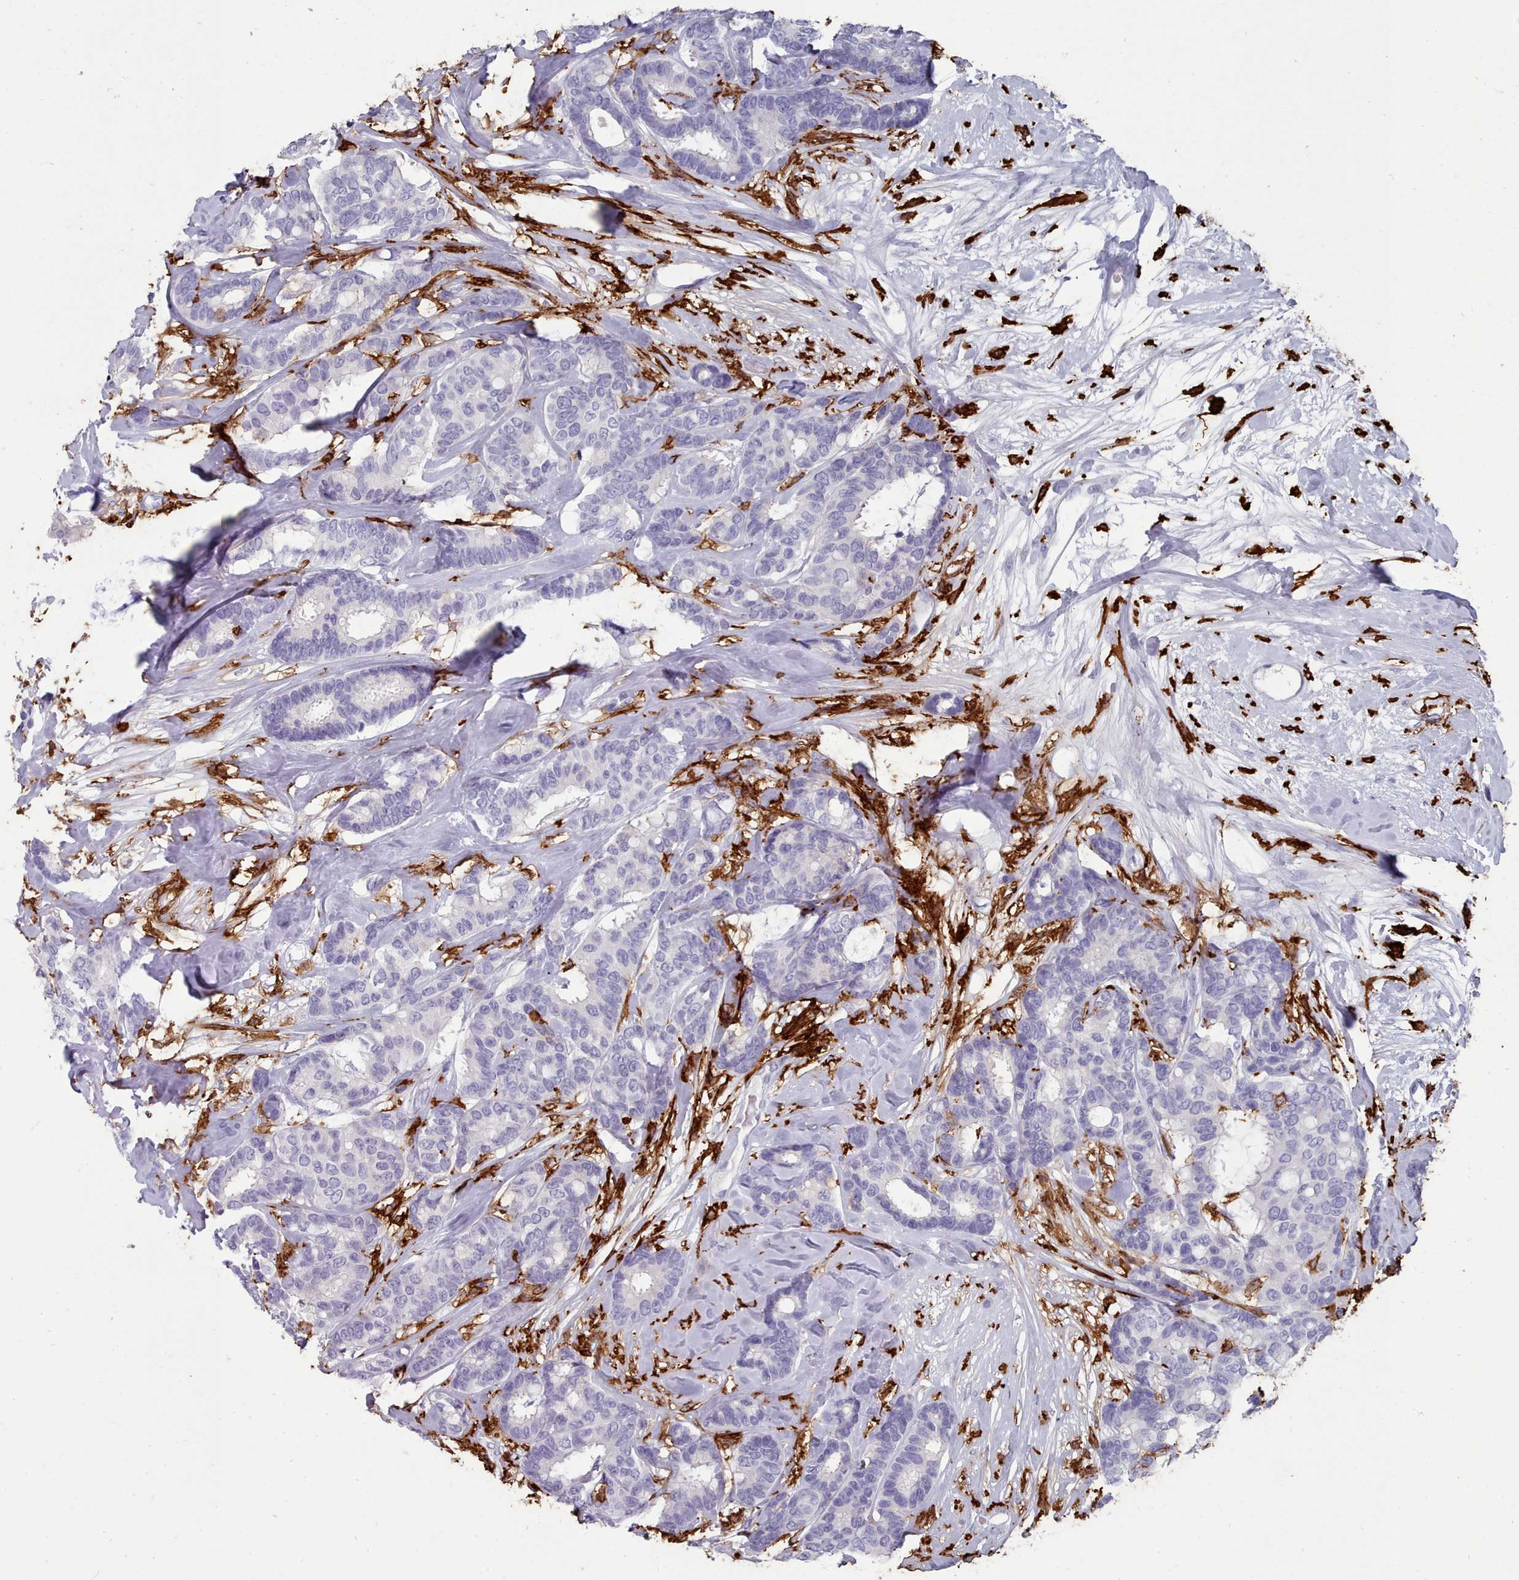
{"staining": {"intensity": "negative", "quantity": "none", "location": "none"}, "tissue": "breast cancer", "cell_type": "Tumor cells", "image_type": "cancer", "snomed": [{"axis": "morphology", "description": "Duct carcinoma"}, {"axis": "topography", "description": "Breast"}], "caption": "Breast intraductal carcinoma was stained to show a protein in brown. There is no significant expression in tumor cells.", "gene": "AIF1", "patient": {"sex": "female", "age": 87}}